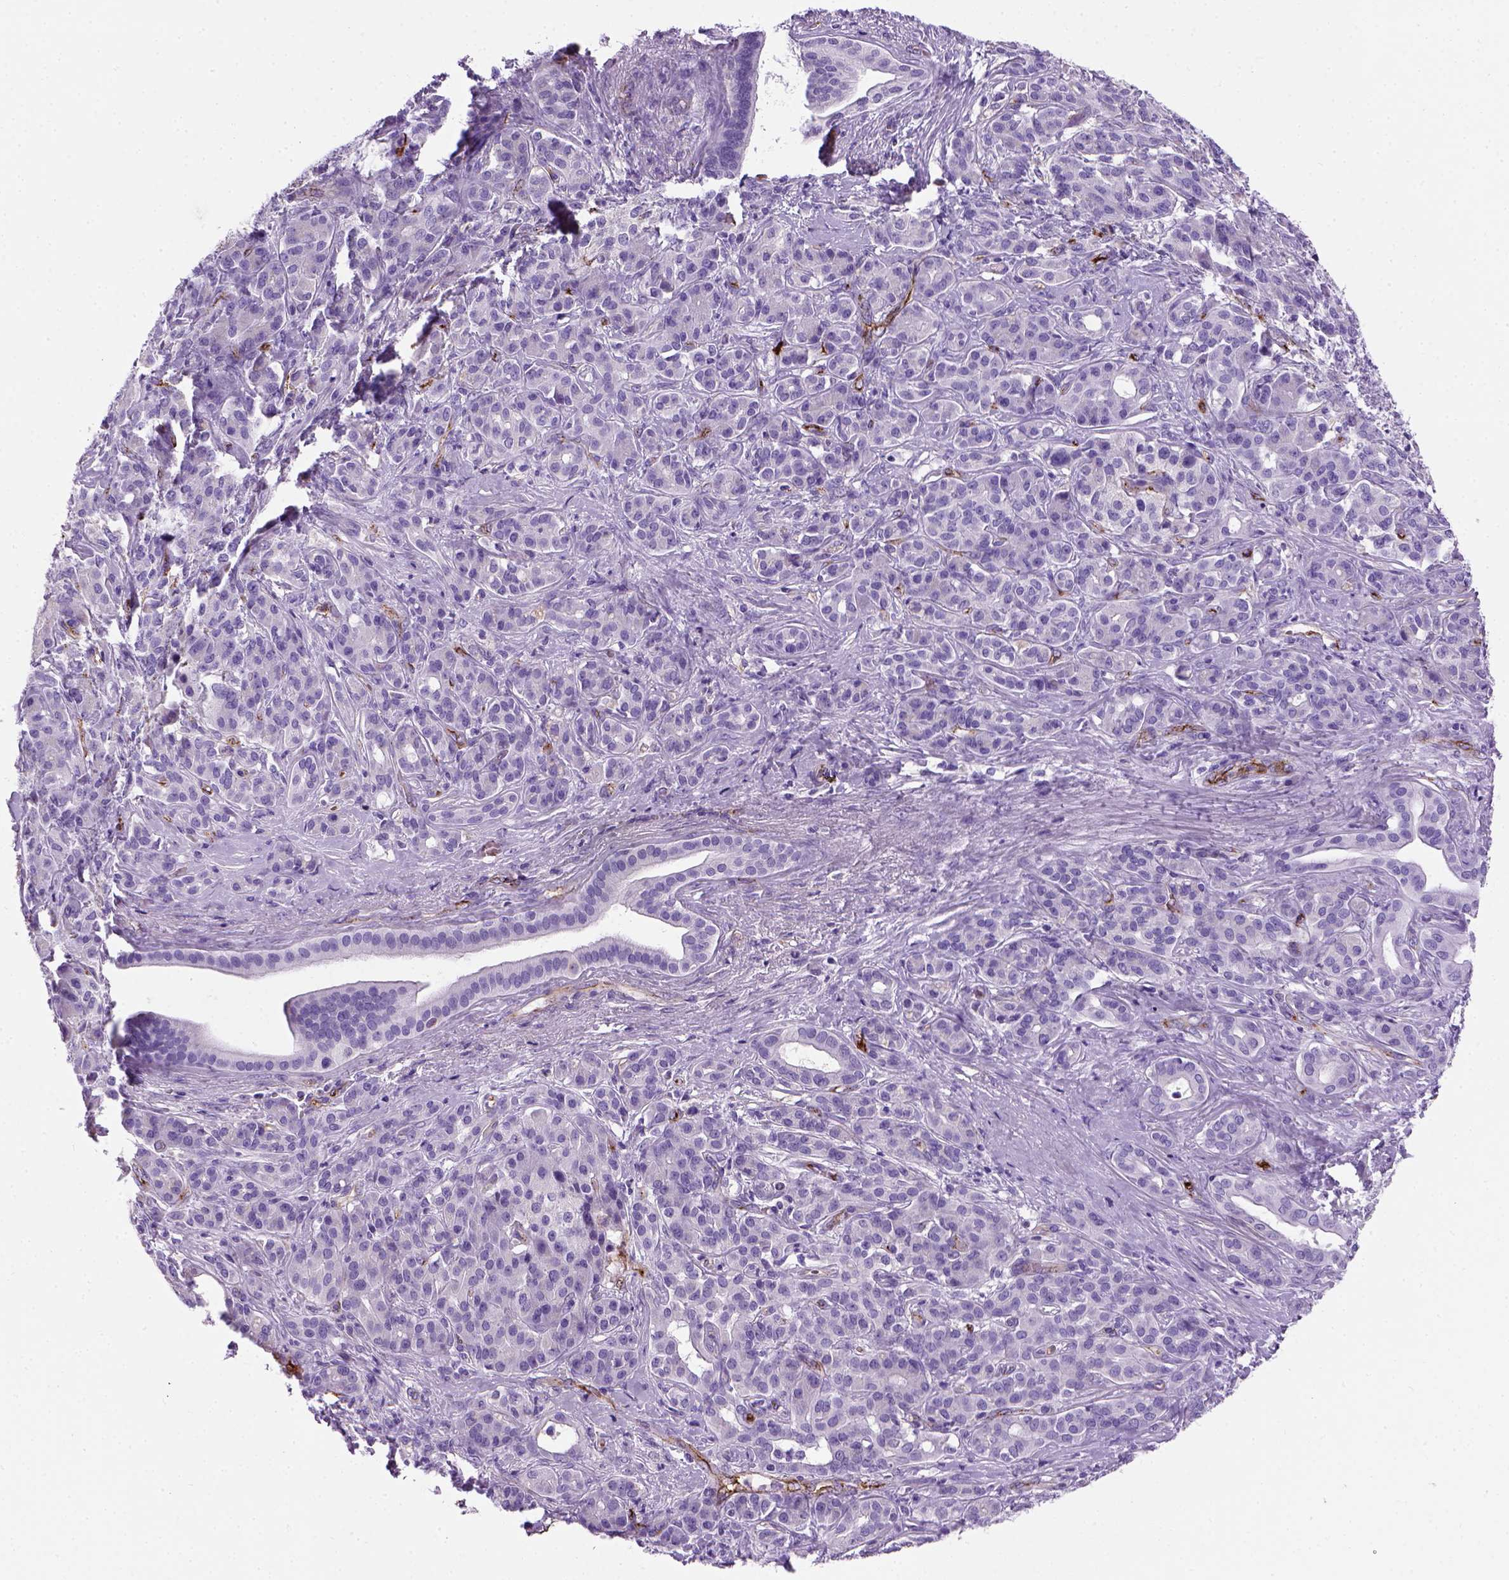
{"staining": {"intensity": "negative", "quantity": "none", "location": "none"}, "tissue": "pancreatic cancer", "cell_type": "Tumor cells", "image_type": "cancer", "snomed": [{"axis": "morphology", "description": "Normal tissue, NOS"}, {"axis": "morphology", "description": "Inflammation, NOS"}, {"axis": "morphology", "description": "Adenocarcinoma, NOS"}, {"axis": "topography", "description": "Pancreas"}], "caption": "IHC histopathology image of pancreatic adenocarcinoma stained for a protein (brown), which exhibits no staining in tumor cells.", "gene": "VWF", "patient": {"sex": "male", "age": 57}}